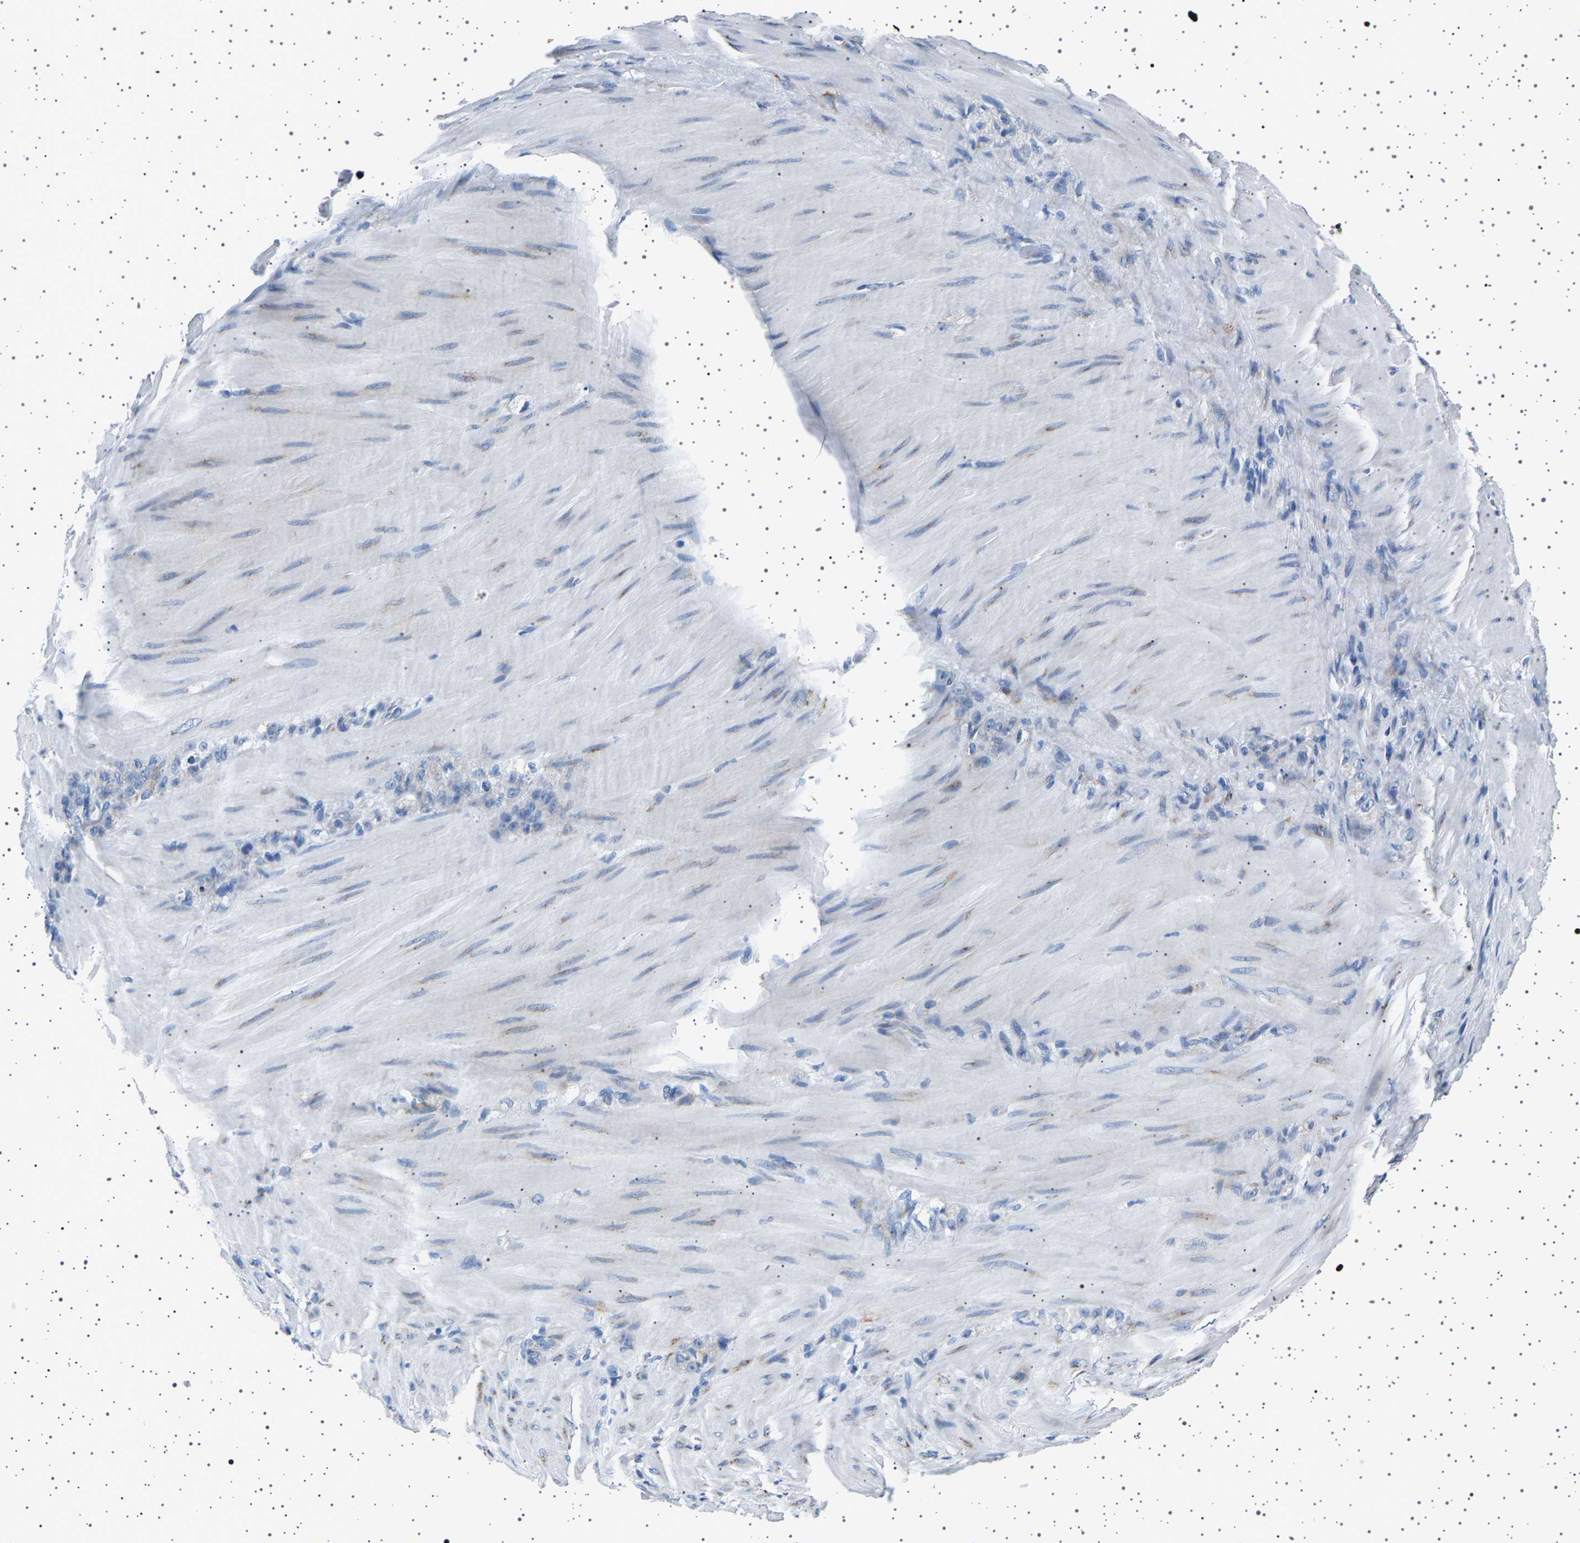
{"staining": {"intensity": "negative", "quantity": "none", "location": "none"}, "tissue": "stomach cancer", "cell_type": "Tumor cells", "image_type": "cancer", "snomed": [{"axis": "morphology", "description": "Normal tissue, NOS"}, {"axis": "morphology", "description": "Adenocarcinoma, NOS"}, {"axis": "topography", "description": "Stomach"}], "caption": "Immunohistochemistry (IHC) of human adenocarcinoma (stomach) reveals no staining in tumor cells.", "gene": "FTCD", "patient": {"sex": "male", "age": 82}}